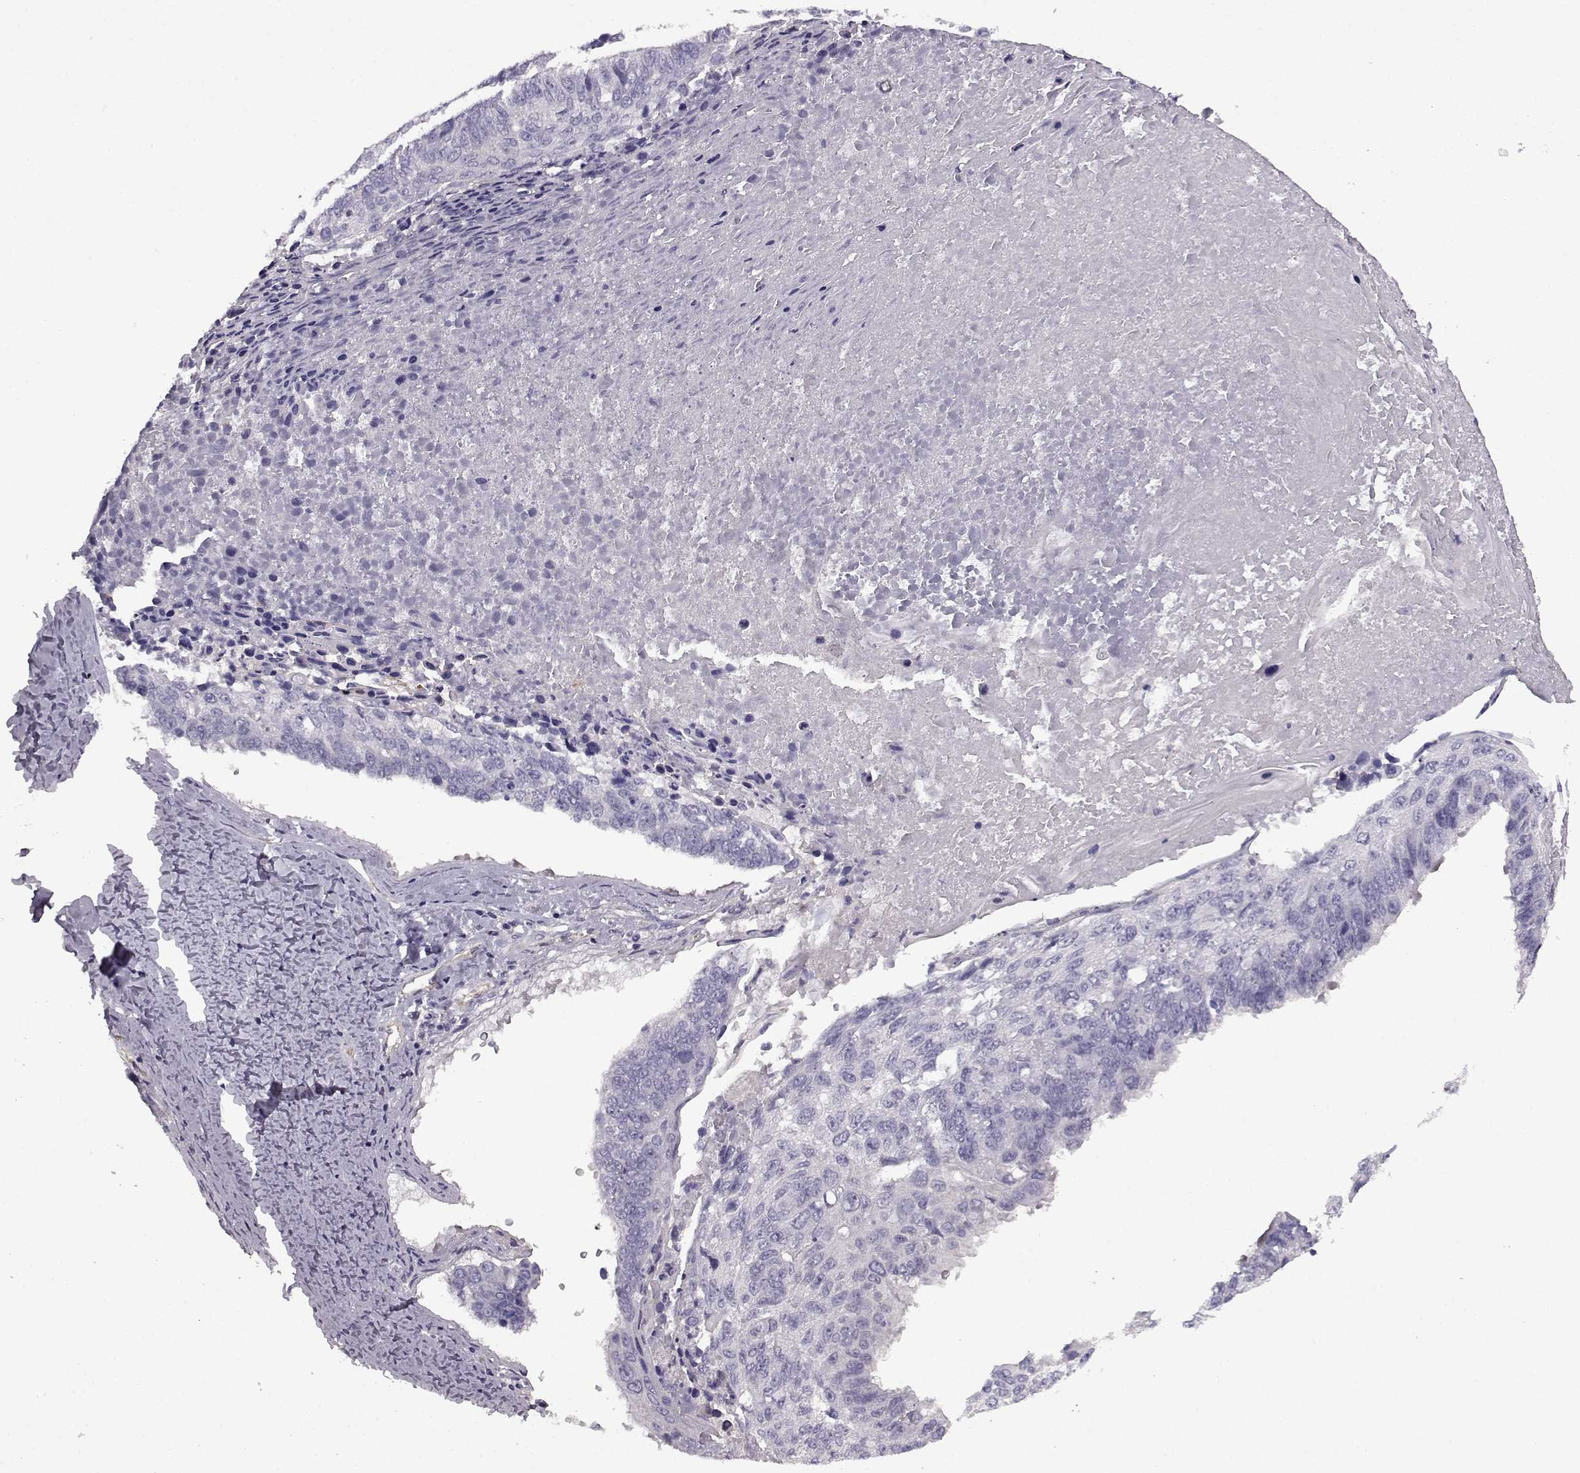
{"staining": {"intensity": "negative", "quantity": "none", "location": "none"}, "tissue": "lung cancer", "cell_type": "Tumor cells", "image_type": "cancer", "snomed": [{"axis": "morphology", "description": "Squamous cell carcinoma, NOS"}, {"axis": "topography", "description": "Lung"}], "caption": "Lung cancer was stained to show a protein in brown. There is no significant expression in tumor cells. (DAB immunohistochemistry (IHC) with hematoxylin counter stain).", "gene": "EDDM3B", "patient": {"sex": "male", "age": 73}}